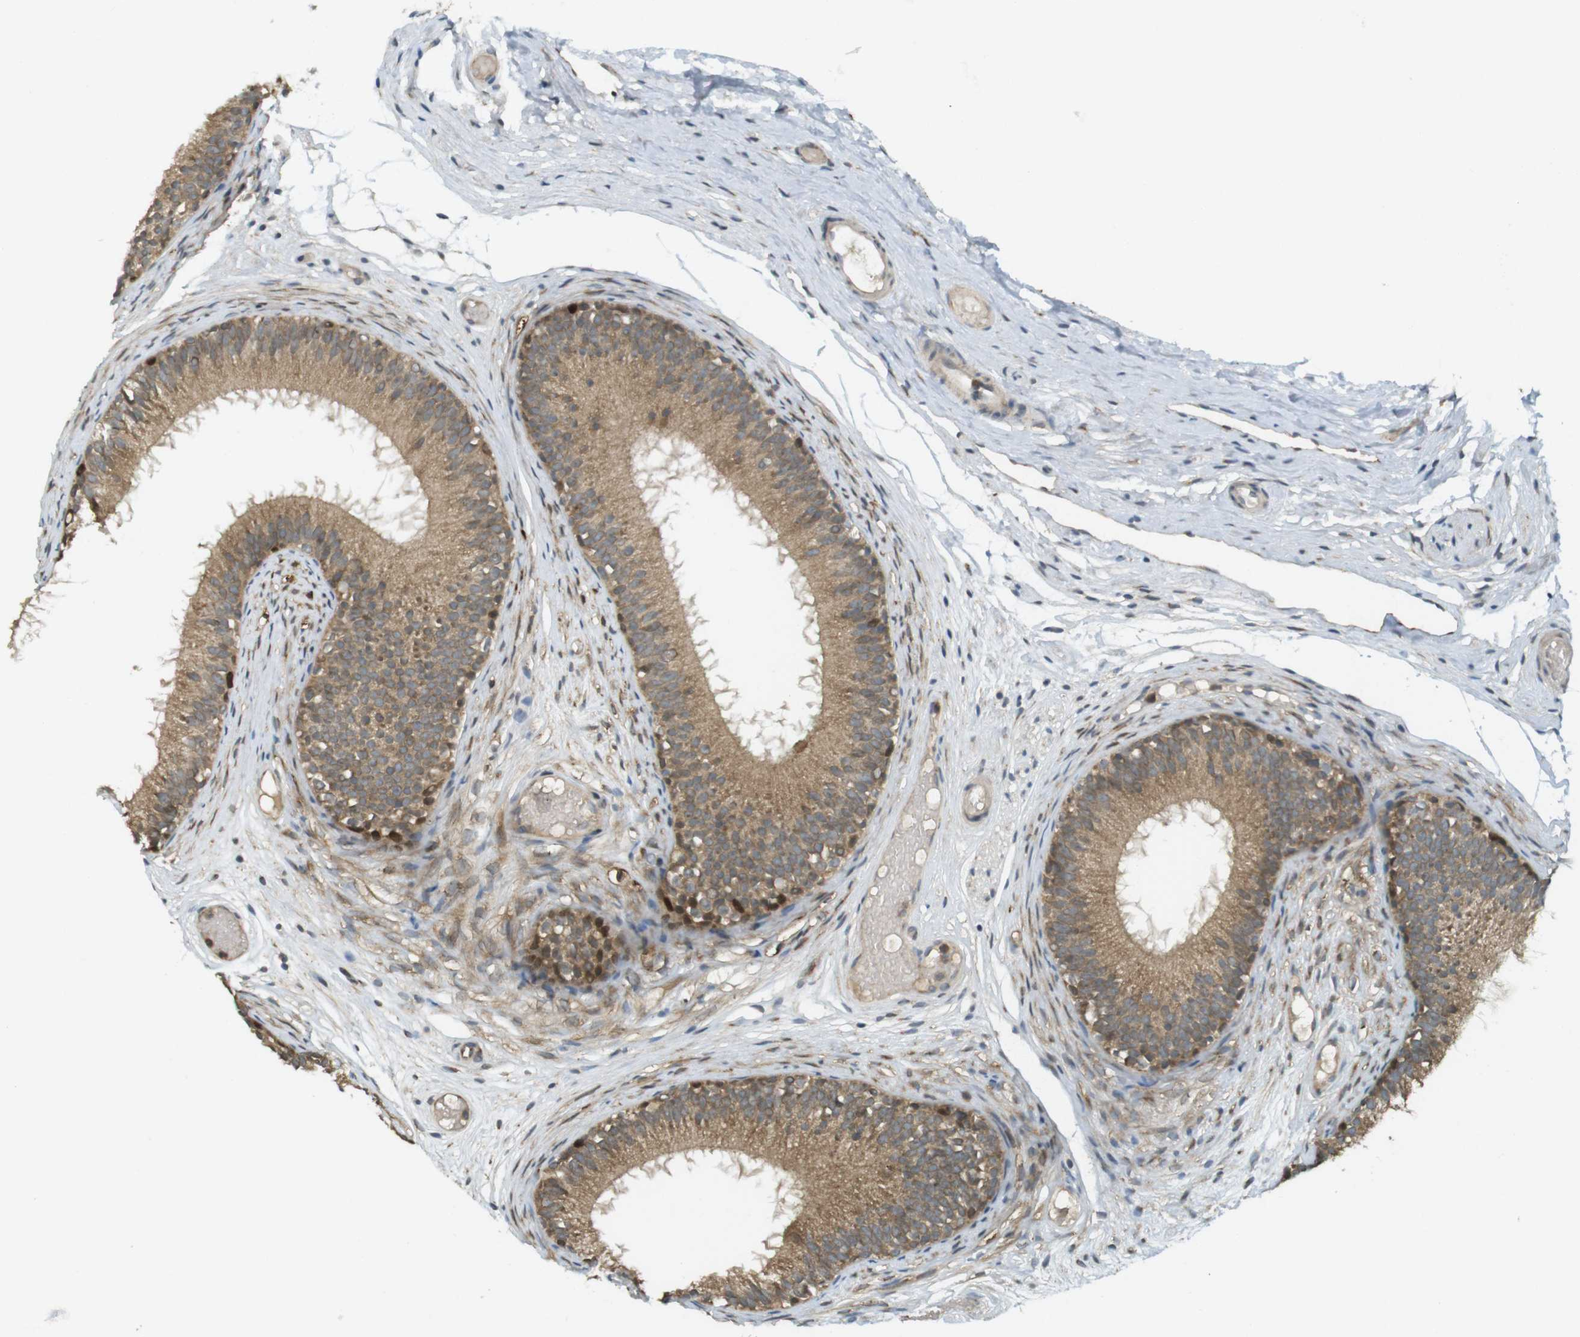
{"staining": {"intensity": "moderate", "quantity": ">75%", "location": "cytoplasmic/membranous"}, "tissue": "epididymis", "cell_type": "Glandular cells", "image_type": "normal", "snomed": [{"axis": "morphology", "description": "Normal tissue, NOS"}, {"axis": "morphology", "description": "Atrophy, NOS"}, {"axis": "topography", "description": "Testis"}, {"axis": "topography", "description": "Epididymis"}], "caption": "Protein positivity by immunohistochemistry (IHC) reveals moderate cytoplasmic/membranous positivity in about >75% of glandular cells in normal epididymis.", "gene": "CLRN3", "patient": {"sex": "male", "age": 18}}